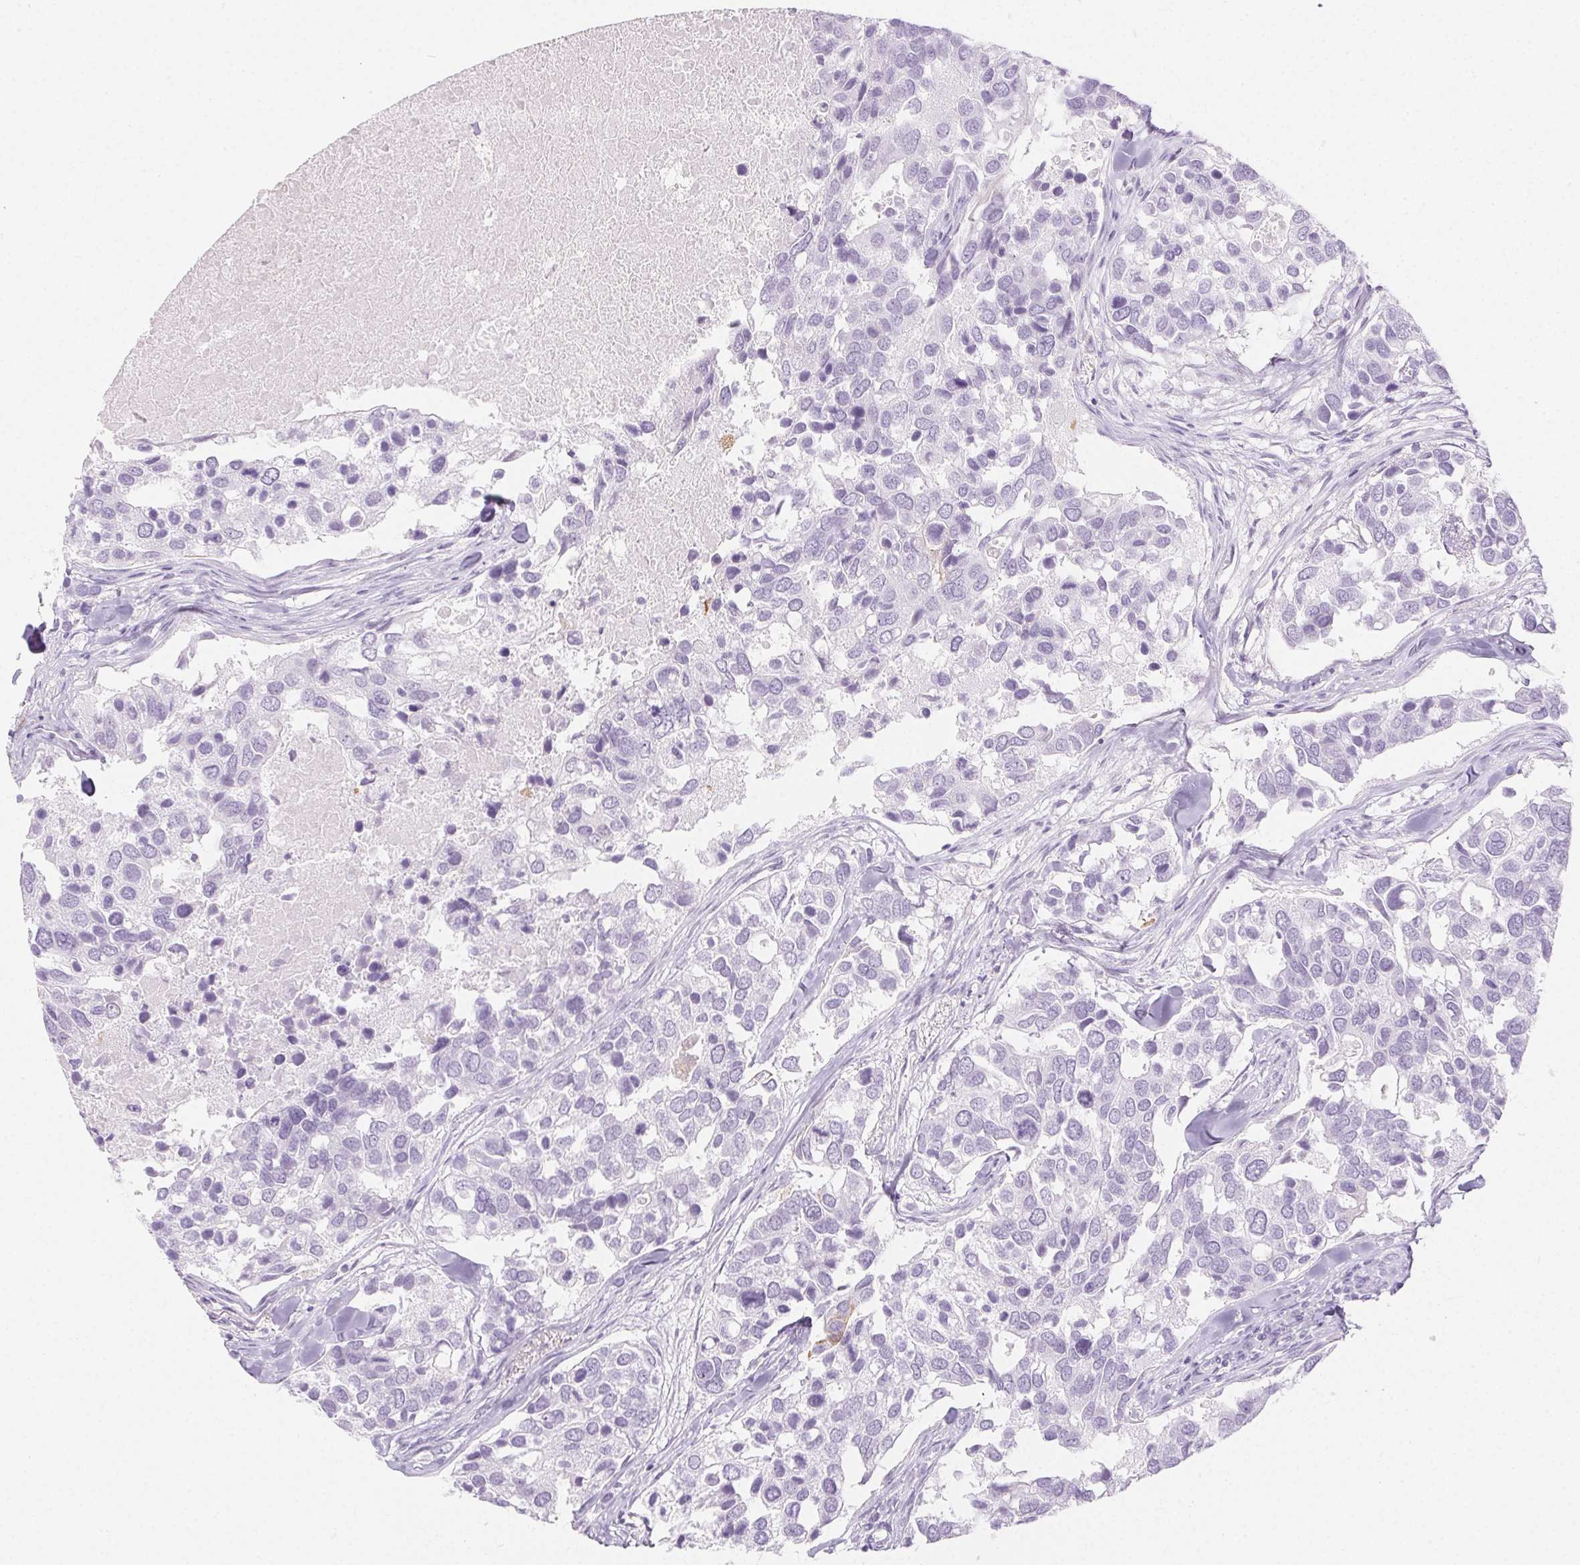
{"staining": {"intensity": "negative", "quantity": "none", "location": "none"}, "tissue": "breast cancer", "cell_type": "Tumor cells", "image_type": "cancer", "snomed": [{"axis": "morphology", "description": "Duct carcinoma"}, {"axis": "topography", "description": "Breast"}], "caption": "Protein analysis of invasive ductal carcinoma (breast) reveals no significant staining in tumor cells.", "gene": "SPRR3", "patient": {"sex": "female", "age": 83}}